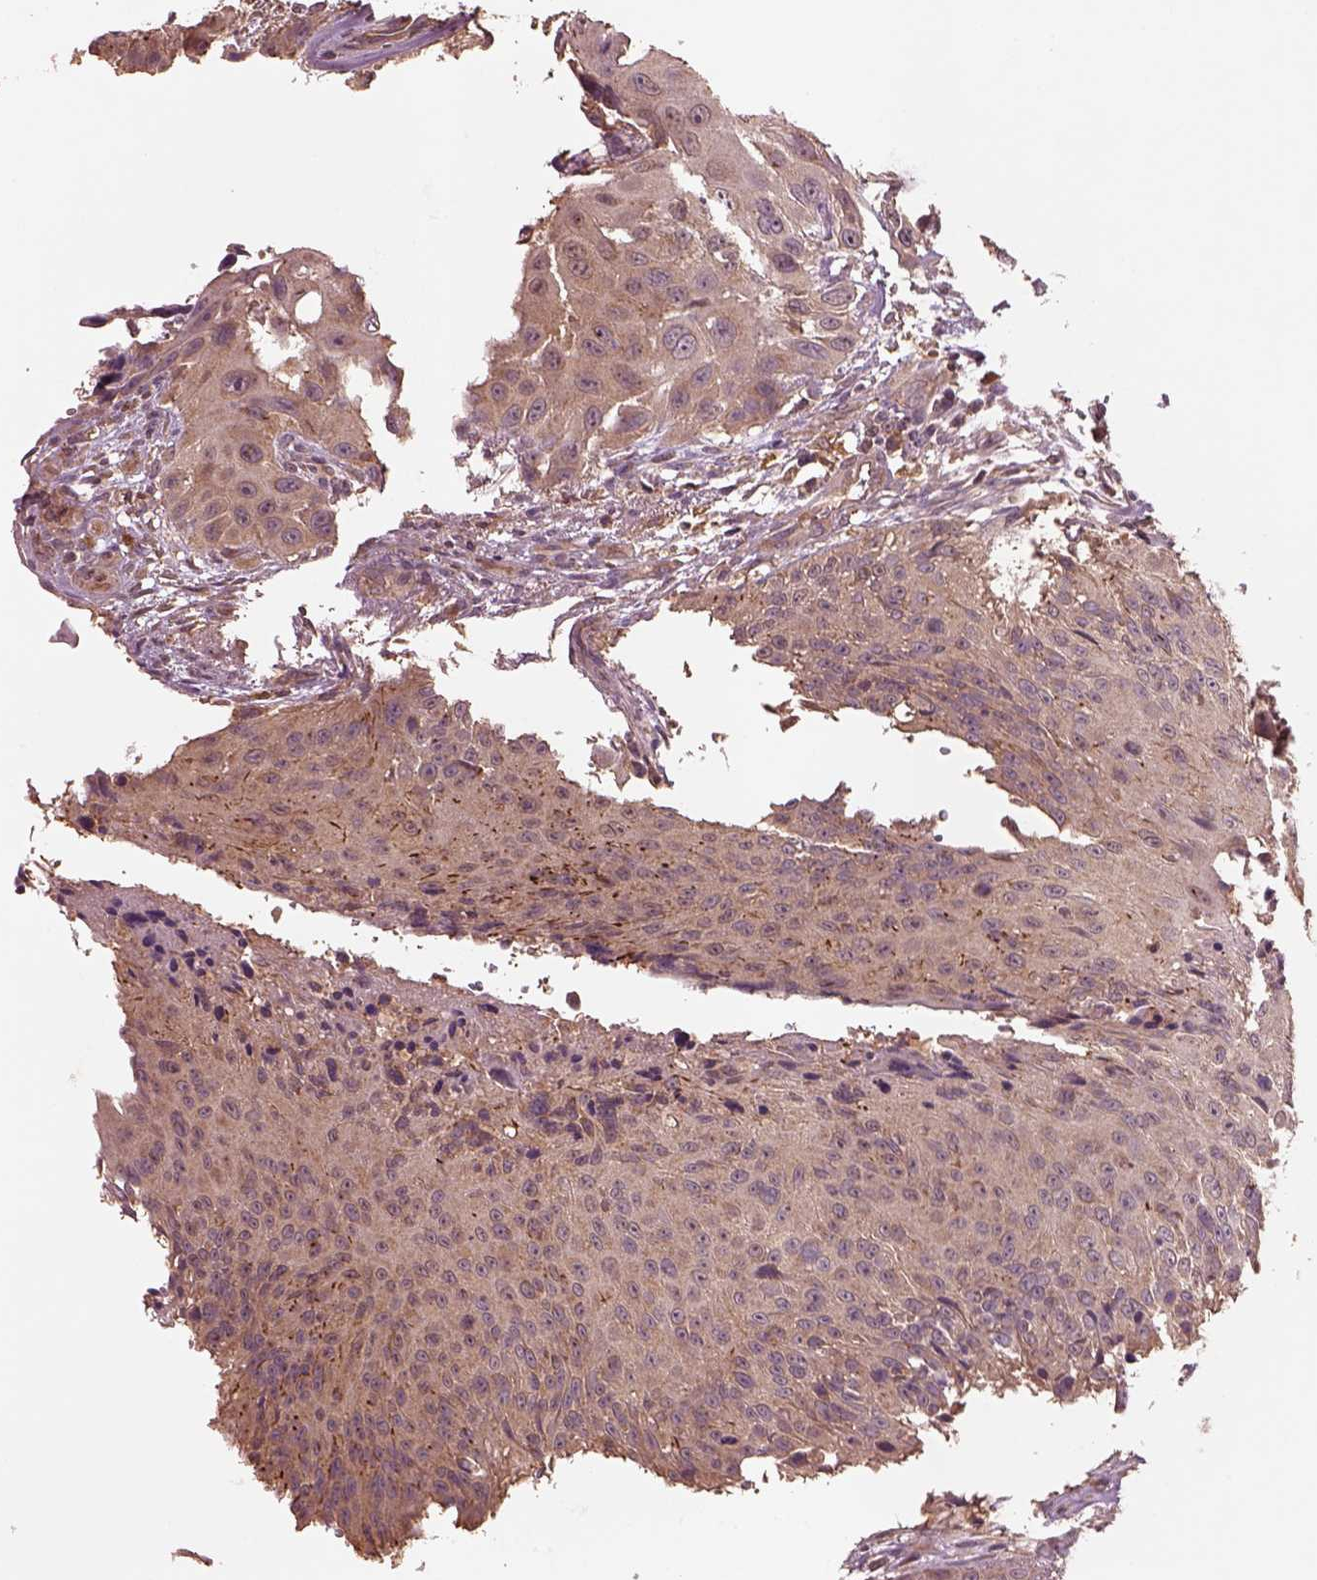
{"staining": {"intensity": "moderate", "quantity": "25%-75%", "location": "cytoplasmic/membranous"}, "tissue": "urothelial cancer", "cell_type": "Tumor cells", "image_type": "cancer", "snomed": [{"axis": "morphology", "description": "Urothelial carcinoma, NOS"}, {"axis": "topography", "description": "Urinary bladder"}], "caption": "This photomicrograph reveals urothelial cancer stained with immunohistochemistry (IHC) to label a protein in brown. The cytoplasmic/membranous of tumor cells show moderate positivity for the protein. Nuclei are counter-stained blue.", "gene": "TRADD", "patient": {"sex": "male", "age": 55}}